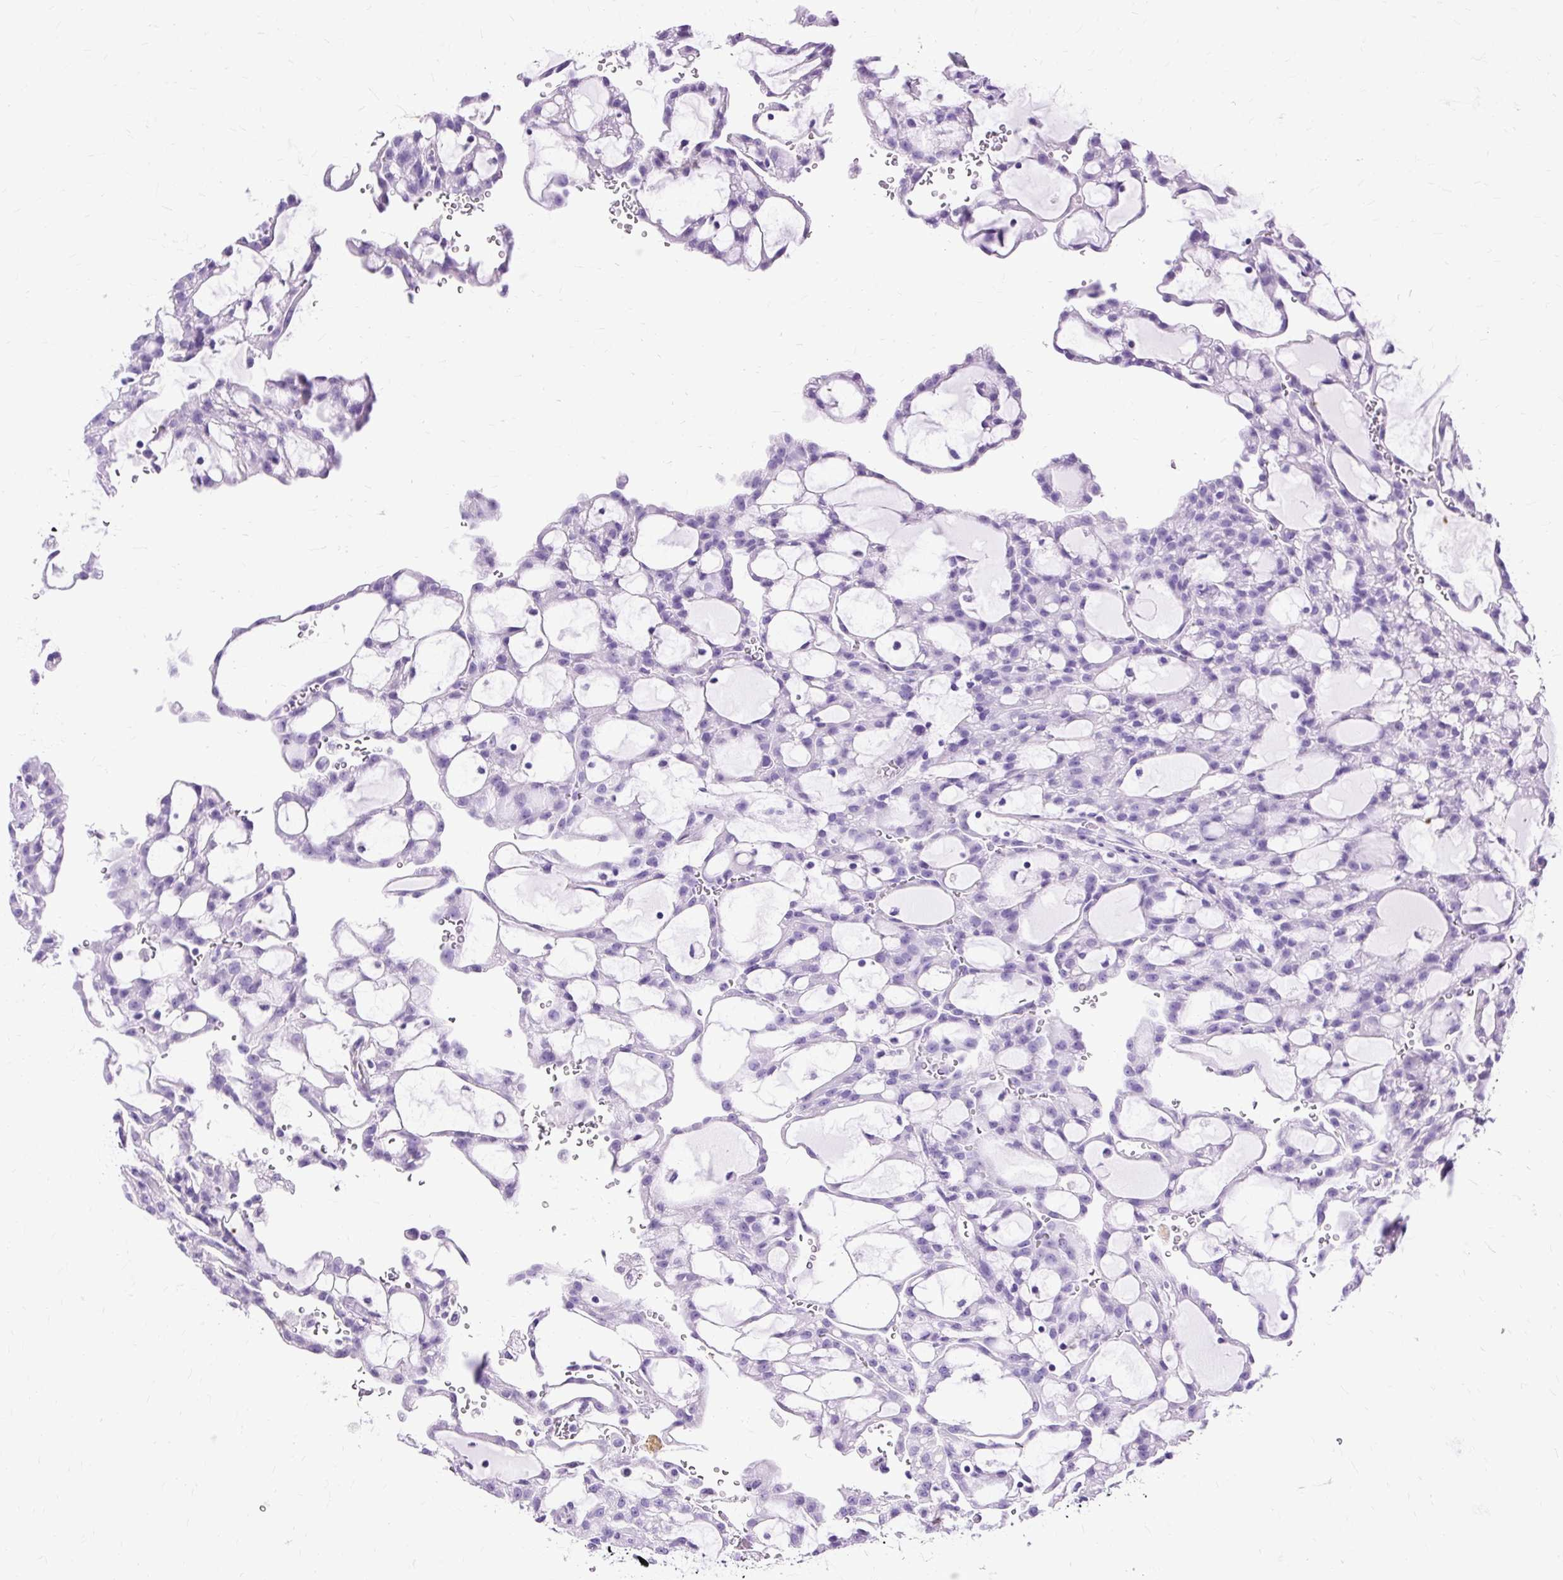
{"staining": {"intensity": "negative", "quantity": "none", "location": "none"}, "tissue": "renal cancer", "cell_type": "Tumor cells", "image_type": "cancer", "snomed": [{"axis": "morphology", "description": "Adenocarcinoma, NOS"}, {"axis": "topography", "description": "Kidney"}], "caption": "Tumor cells show no significant staining in adenocarcinoma (renal).", "gene": "SLC8A2", "patient": {"sex": "male", "age": 63}}